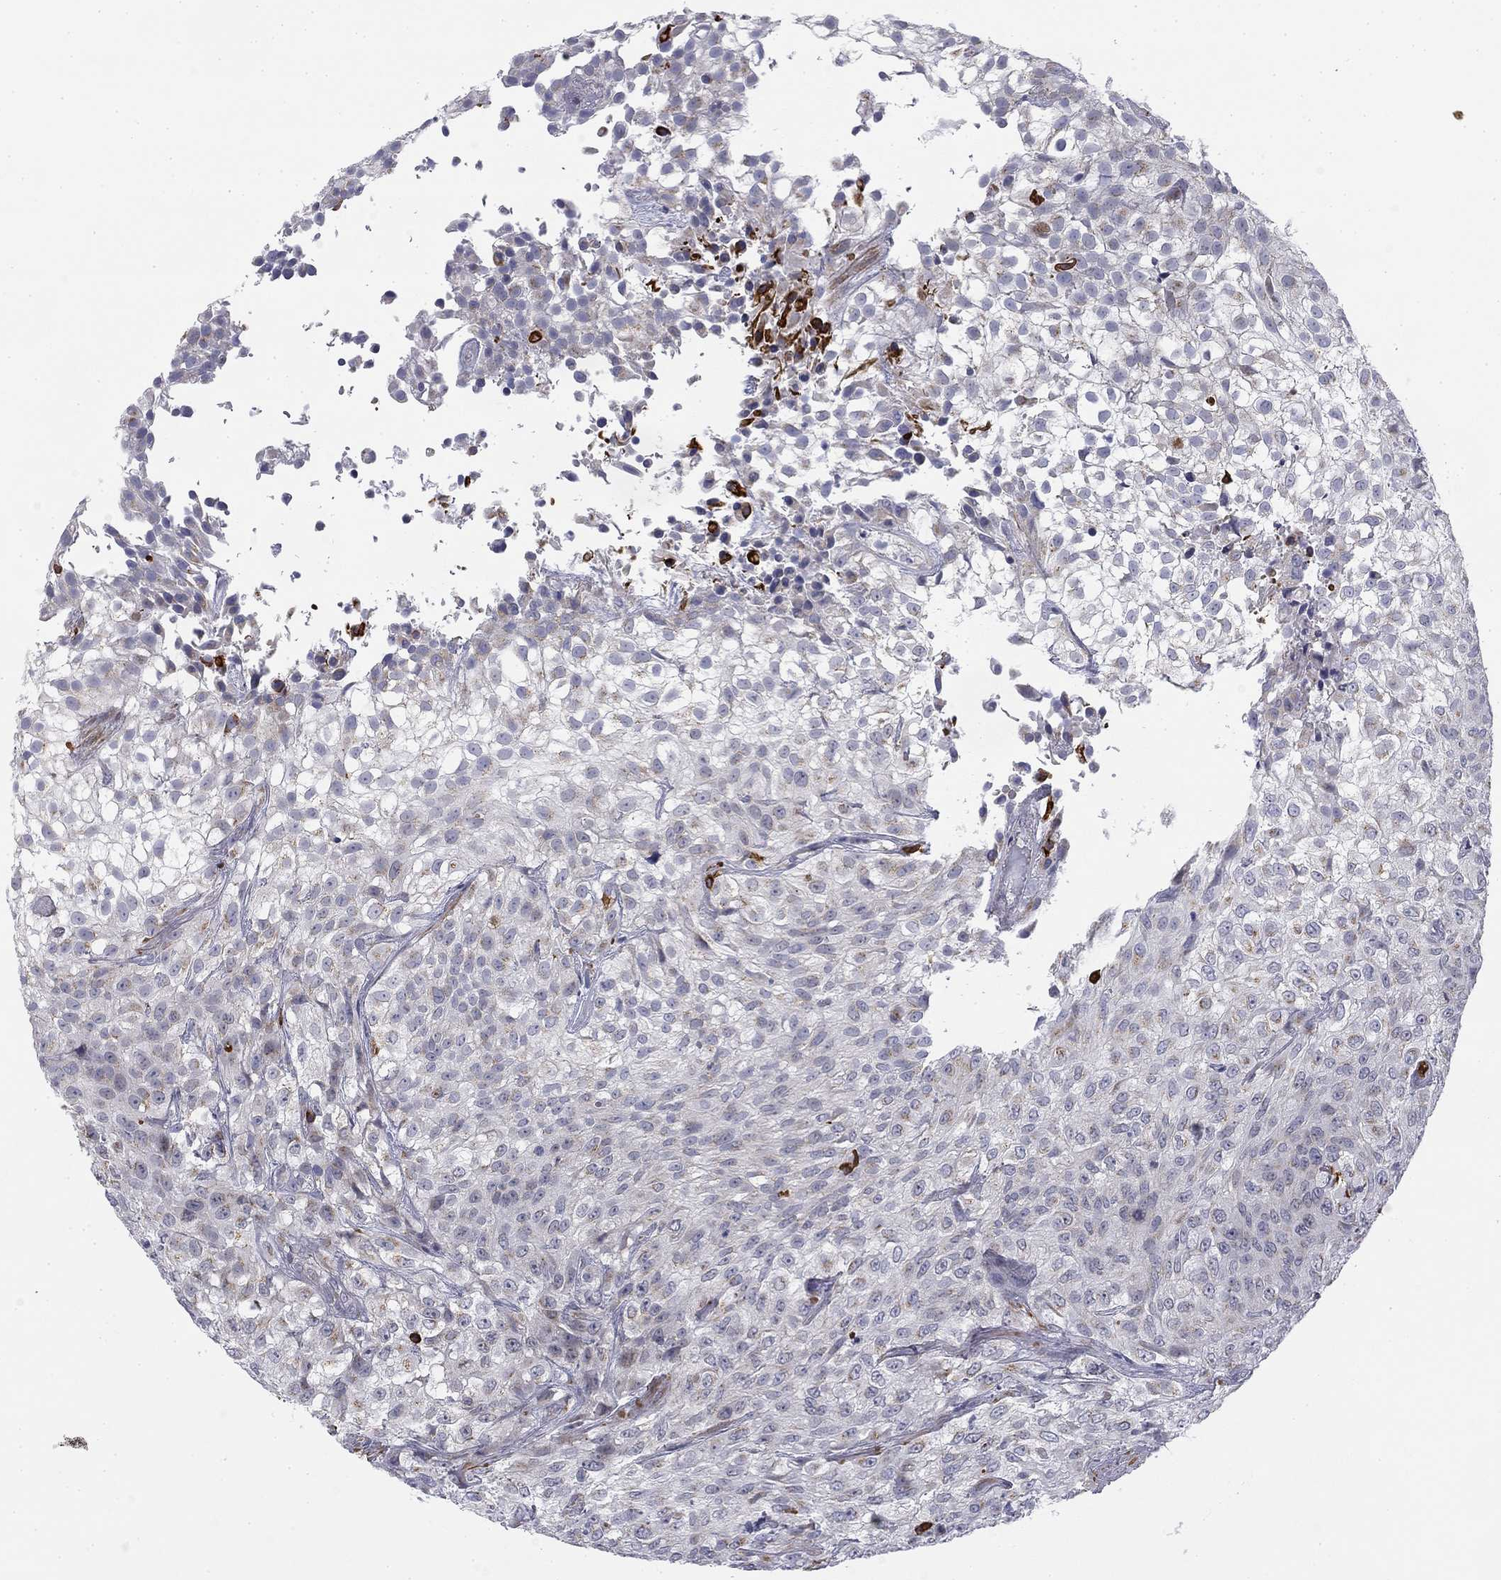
{"staining": {"intensity": "negative", "quantity": "none", "location": "none"}, "tissue": "urothelial cancer", "cell_type": "Tumor cells", "image_type": "cancer", "snomed": [{"axis": "morphology", "description": "Urothelial carcinoma, High grade"}, {"axis": "topography", "description": "Urinary bladder"}], "caption": "Human urothelial carcinoma (high-grade) stained for a protein using immunohistochemistry displays no staining in tumor cells.", "gene": "TRAT1", "patient": {"sex": "male", "age": 56}}